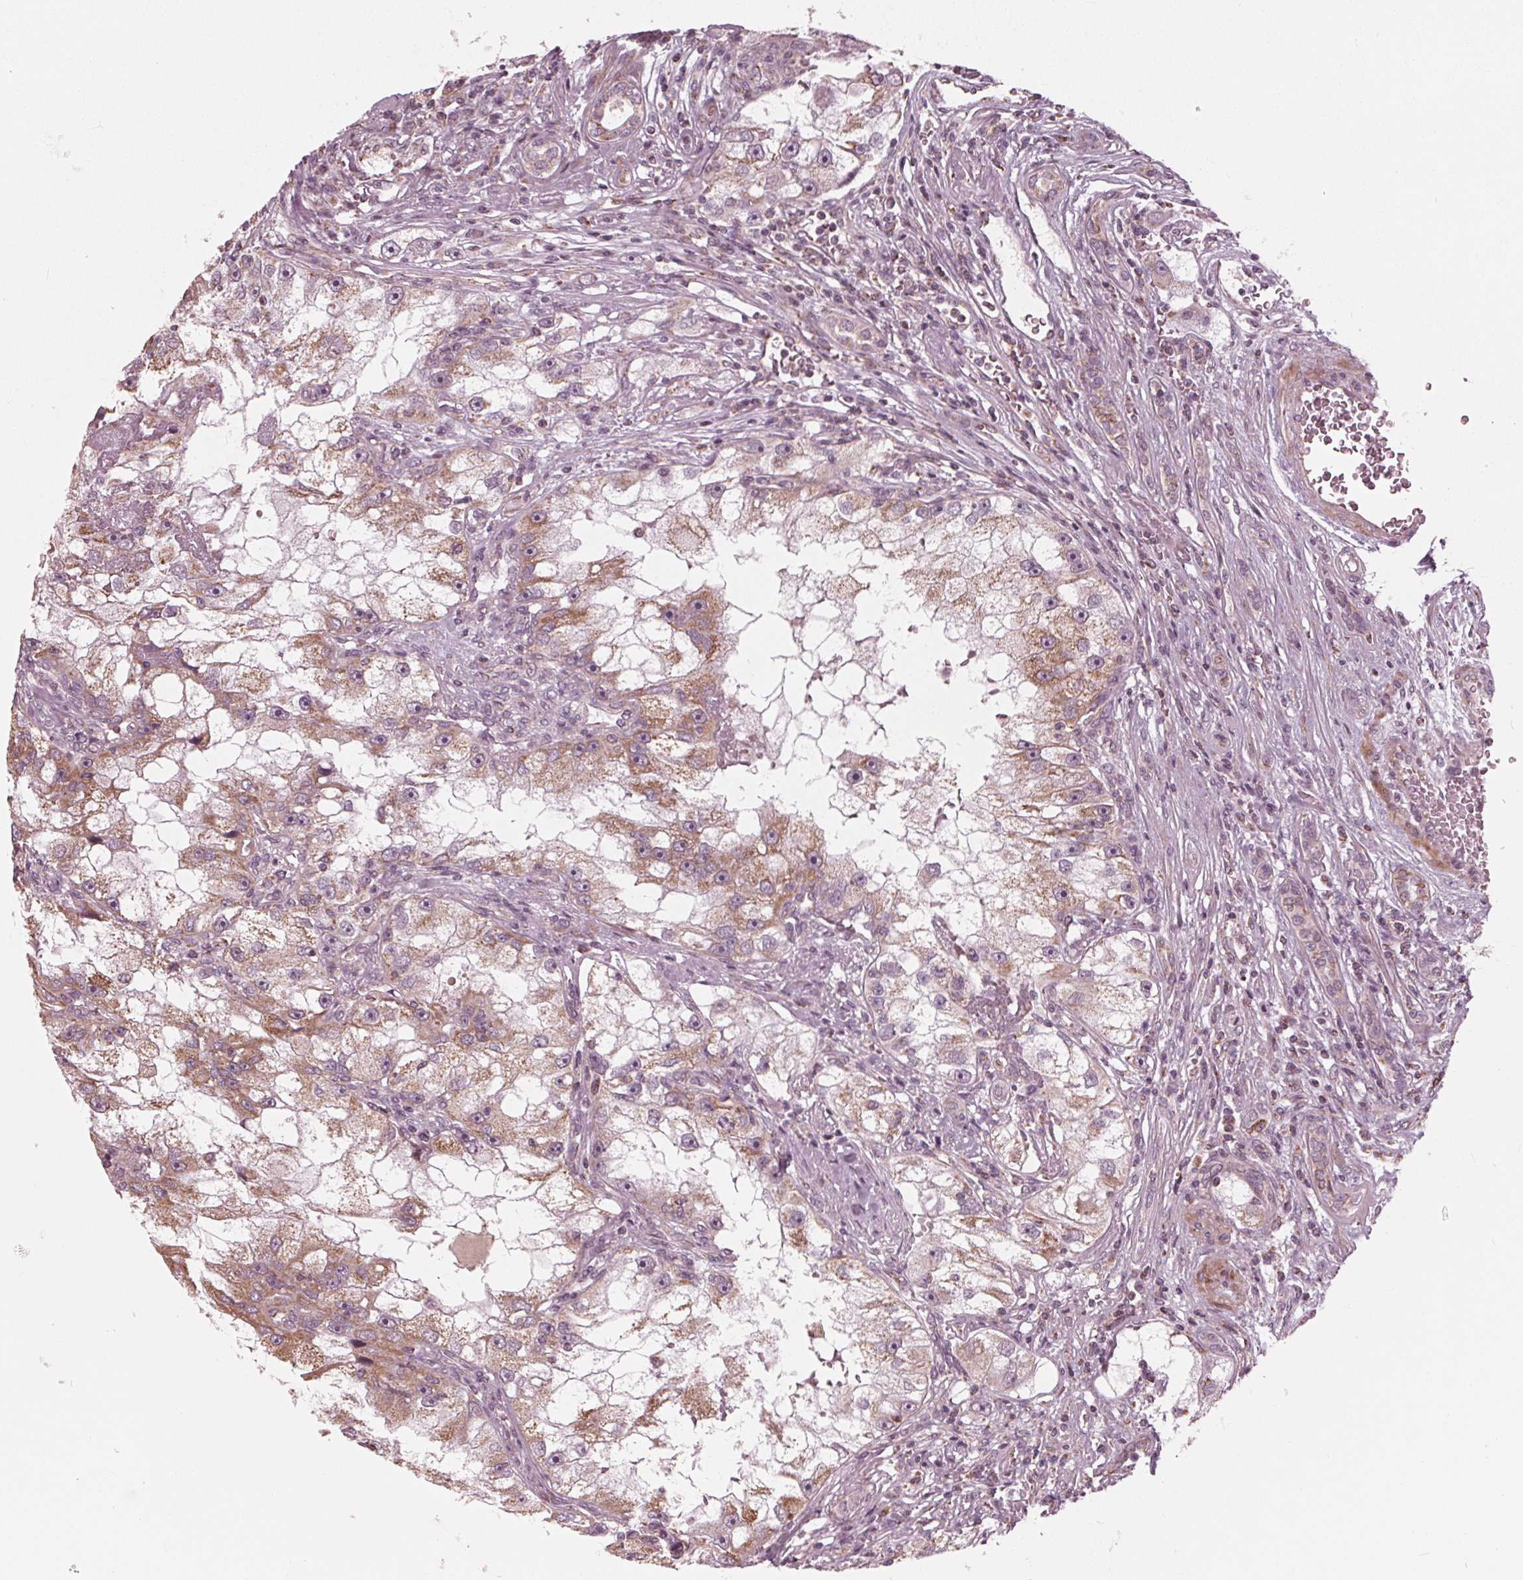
{"staining": {"intensity": "moderate", "quantity": "25%-75%", "location": "cytoplasmic/membranous"}, "tissue": "renal cancer", "cell_type": "Tumor cells", "image_type": "cancer", "snomed": [{"axis": "morphology", "description": "Adenocarcinoma, NOS"}, {"axis": "topography", "description": "Kidney"}], "caption": "Renal cancer tissue reveals moderate cytoplasmic/membranous positivity in approximately 25%-75% of tumor cells", "gene": "DCAF4L2", "patient": {"sex": "male", "age": 63}}